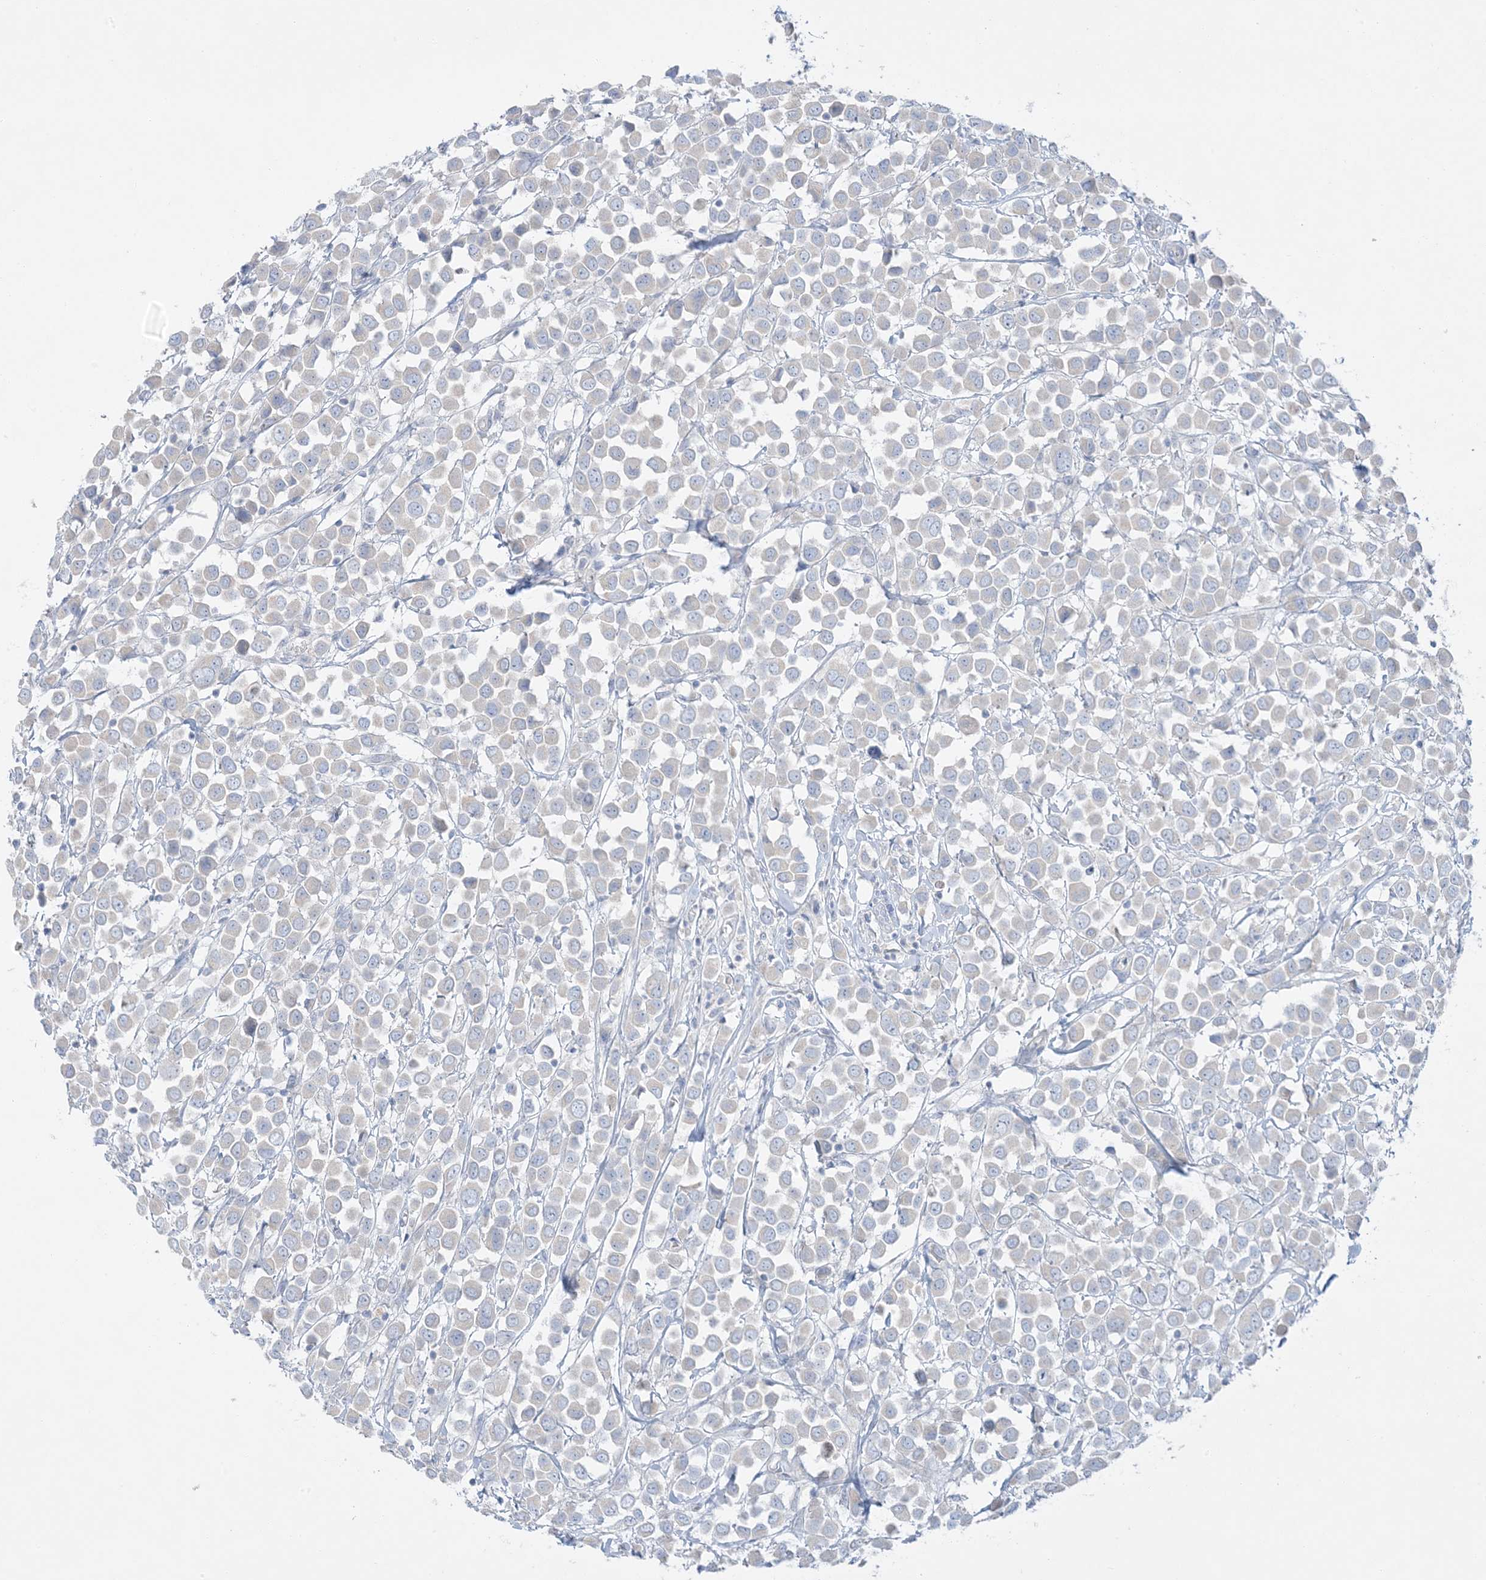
{"staining": {"intensity": "negative", "quantity": "none", "location": "none"}, "tissue": "breast cancer", "cell_type": "Tumor cells", "image_type": "cancer", "snomed": [{"axis": "morphology", "description": "Duct carcinoma"}, {"axis": "topography", "description": "Breast"}], "caption": "This image is of breast cancer stained with IHC to label a protein in brown with the nuclei are counter-stained blue. There is no staining in tumor cells.", "gene": "FAM184A", "patient": {"sex": "female", "age": 61}}